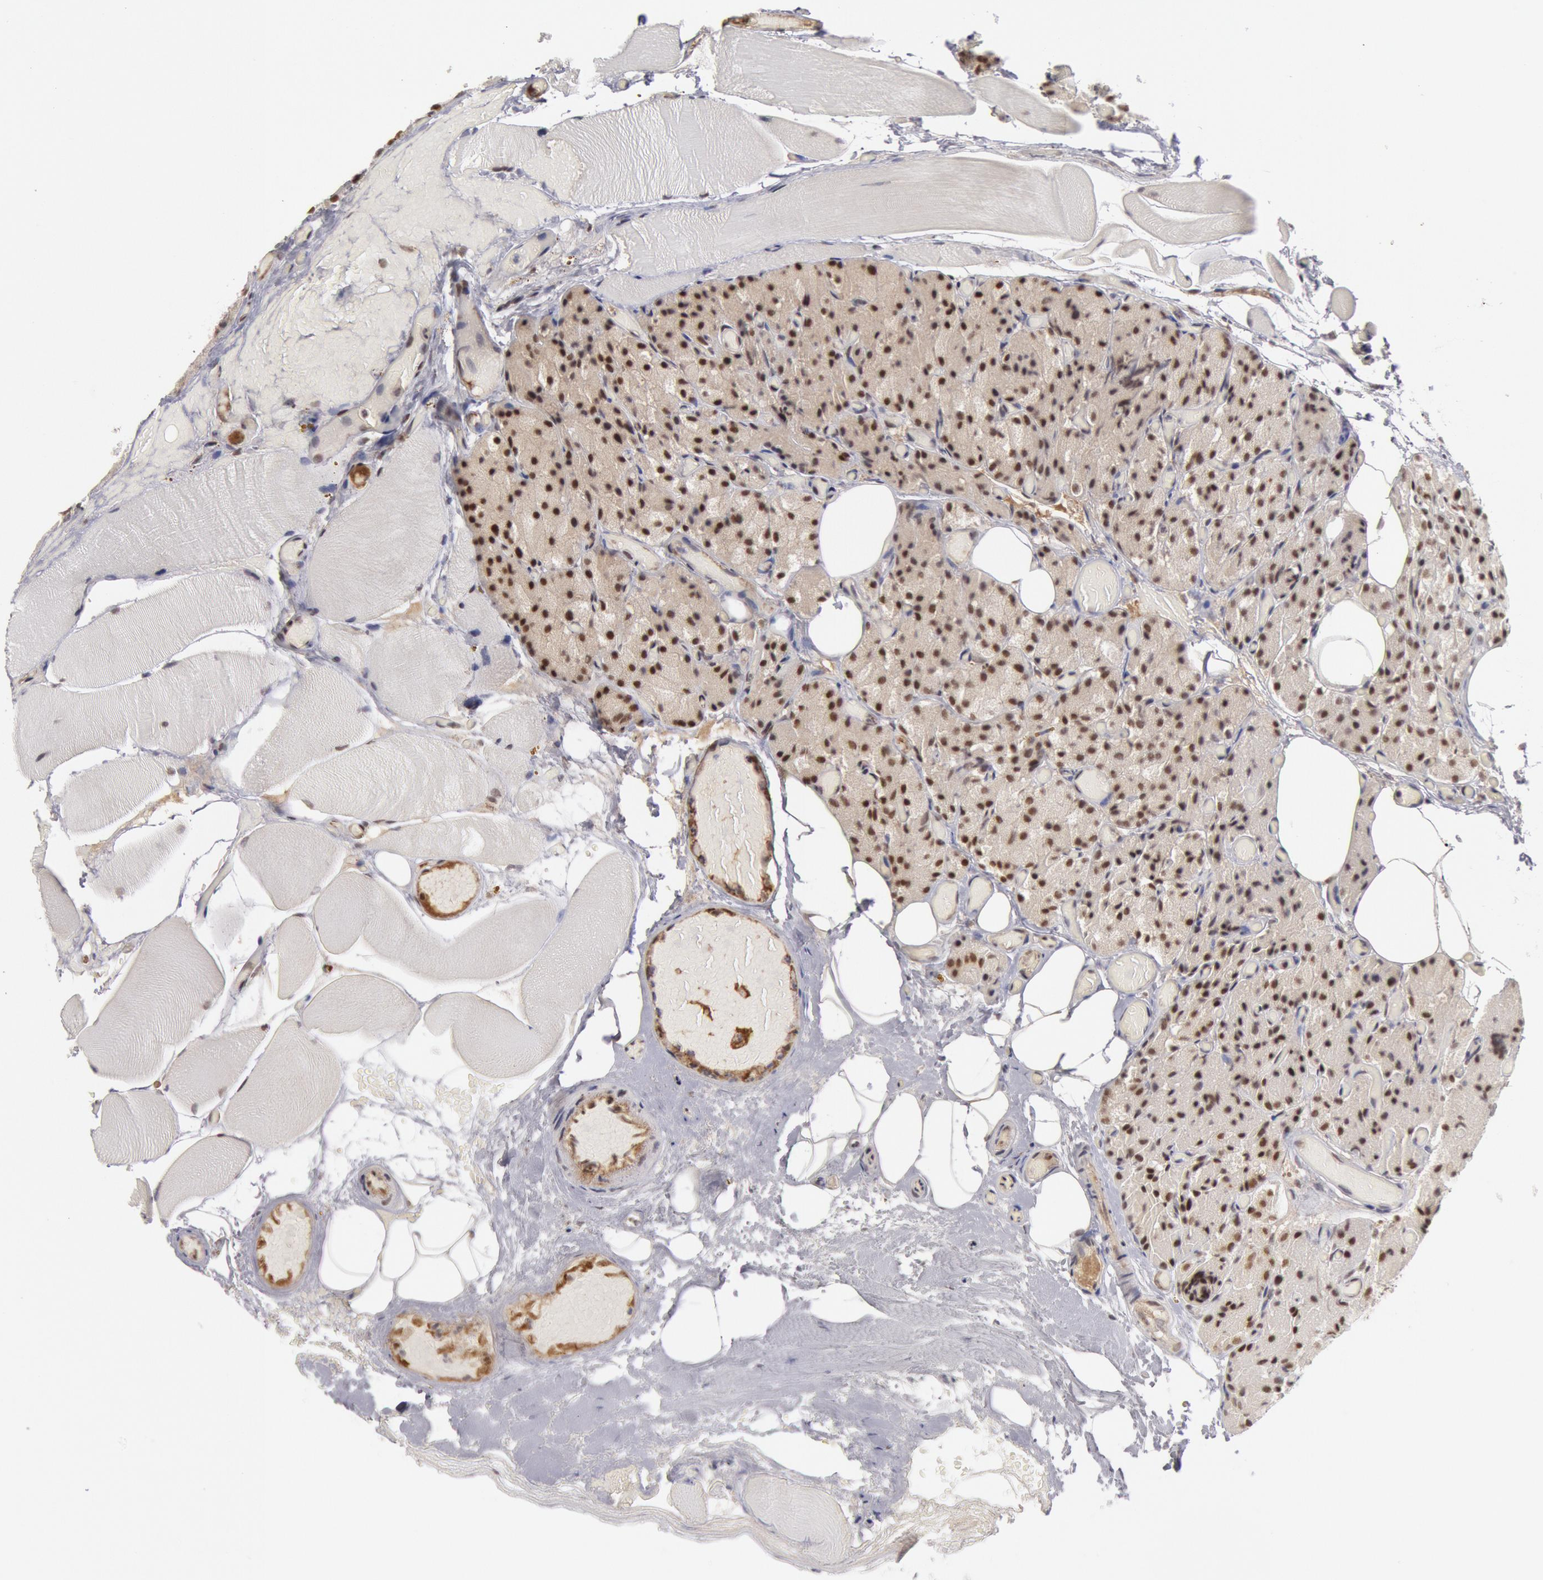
{"staining": {"intensity": "weak", "quantity": ">75%", "location": "nuclear"}, "tissue": "parathyroid gland", "cell_type": "Glandular cells", "image_type": "normal", "snomed": [{"axis": "morphology", "description": "Normal tissue, NOS"}, {"axis": "topography", "description": "Skeletal muscle"}, {"axis": "topography", "description": "Parathyroid gland"}], "caption": "The image displays a brown stain indicating the presence of a protein in the nuclear of glandular cells in parathyroid gland.", "gene": "PPP4R3B", "patient": {"sex": "female", "age": 37}}